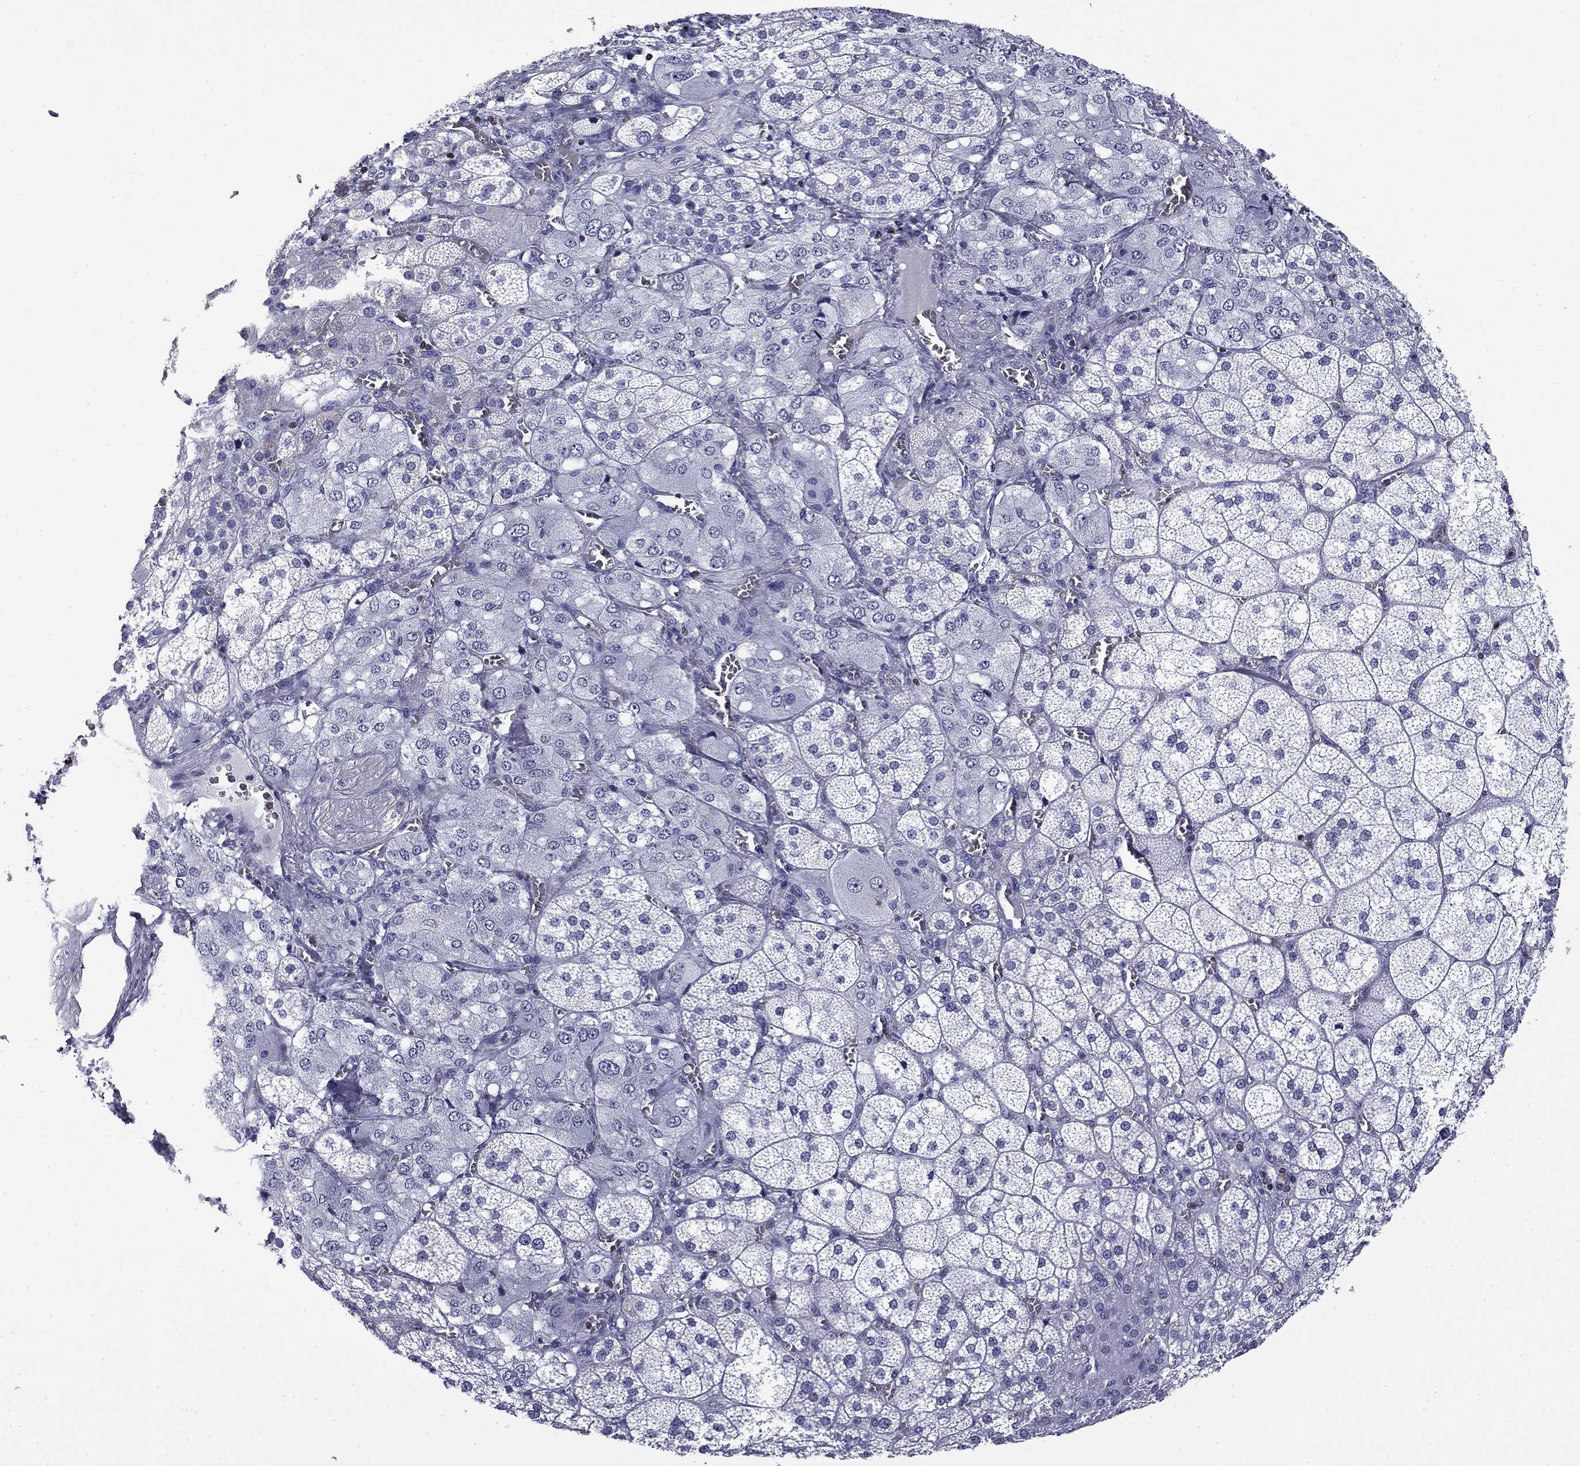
{"staining": {"intensity": "negative", "quantity": "none", "location": "none"}, "tissue": "adrenal gland", "cell_type": "Glandular cells", "image_type": "normal", "snomed": [{"axis": "morphology", "description": "Normal tissue, NOS"}, {"axis": "topography", "description": "Adrenal gland"}], "caption": "High magnification brightfield microscopy of normal adrenal gland stained with DAB (3,3'-diaminobenzidine) (brown) and counterstained with hematoxylin (blue): glandular cells show no significant expression. Nuclei are stained in blue.", "gene": "IKZF3", "patient": {"sex": "female", "age": 60}}